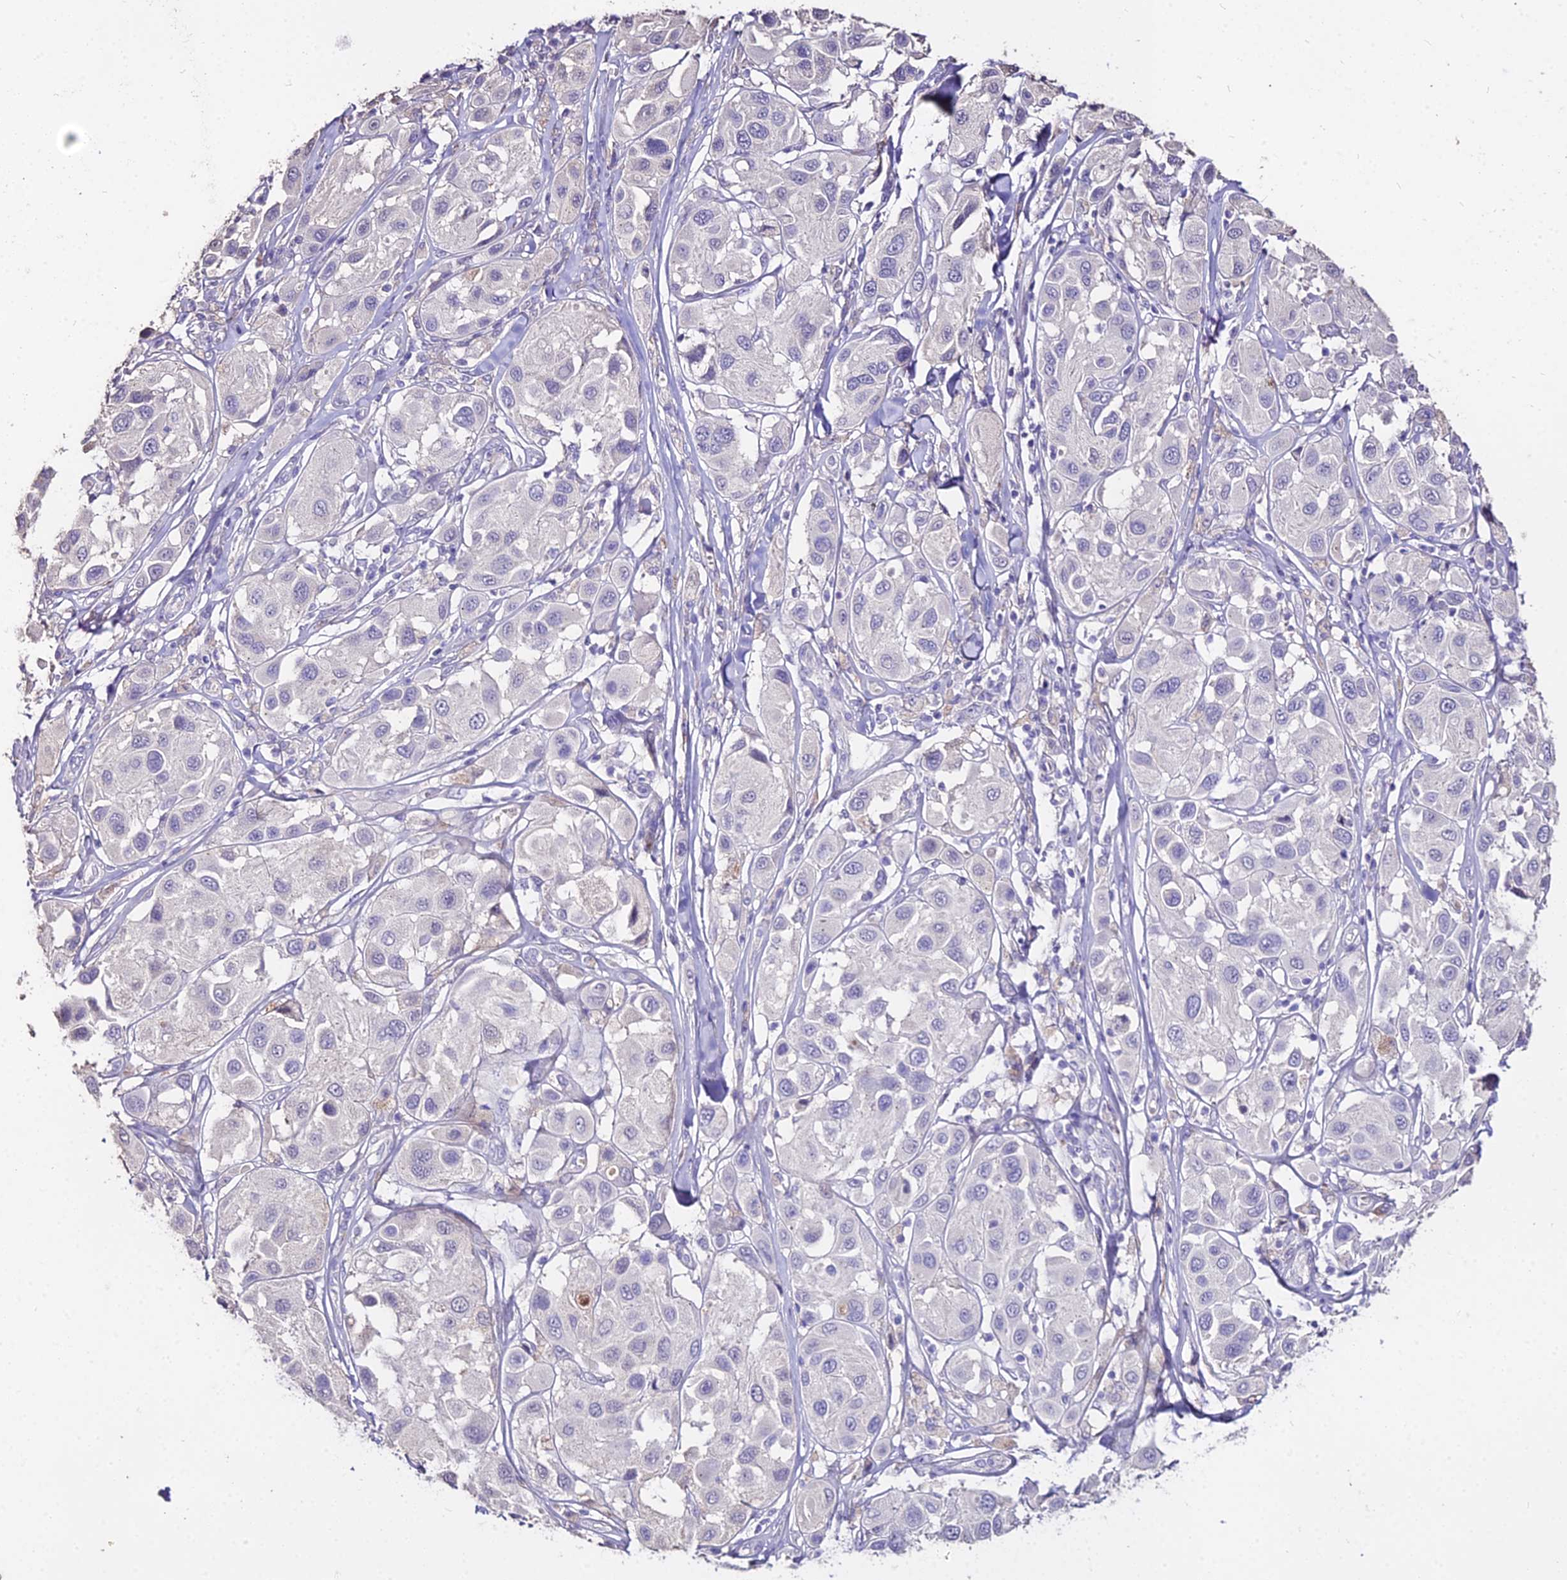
{"staining": {"intensity": "negative", "quantity": "none", "location": "none"}, "tissue": "melanoma", "cell_type": "Tumor cells", "image_type": "cancer", "snomed": [{"axis": "morphology", "description": "Malignant melanoma, Metastatic site"}, {"axis": "topography", "description": "Skin"}], "caption": "Immunohistochemistry (IHC) histopathology image of malignant melanoma (metastatic site) stained for a protein (brown), which displays no expression in tumor cells.", "gene": "GLYAT", "patient": {"sex": "male", "age": 41}}